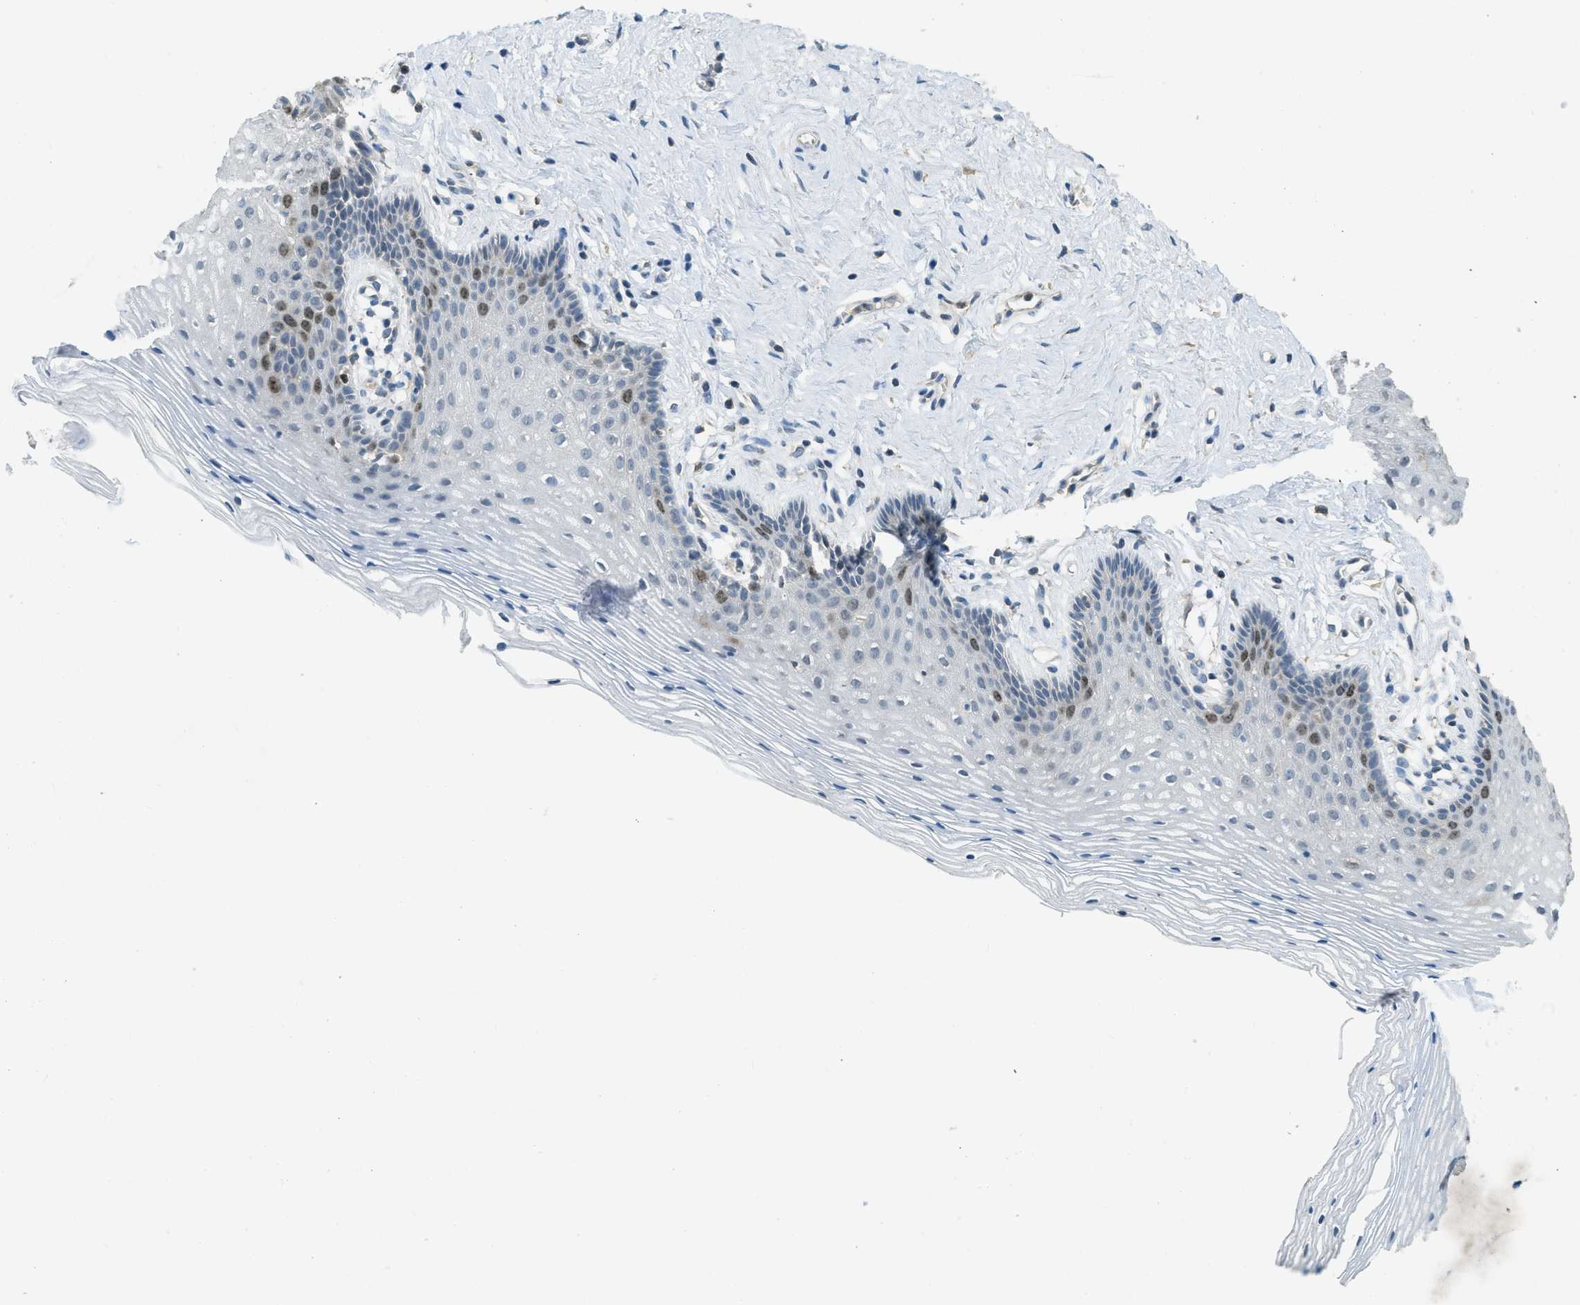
{"staining": {"intensity": "moderate", "quantity": "<25%", "location": "nuclear"}, "tissue": "vagina", "cell_type": "Squamous epithelial cells", "image_type": "normal", "snomed": [{"axis": "morphology", "description": "Normal tissue, NOS"}, {"axis": "topography", "description": "Vagina"}], "caption": "Approximately <25% of squamous epithelial cells in normal vagina reveal moderate nuclear protein positivity as visualized by brown immunohistochemical staining.", "gene": "MIS18A", "patient": {"sex": "female", "age": 32}}